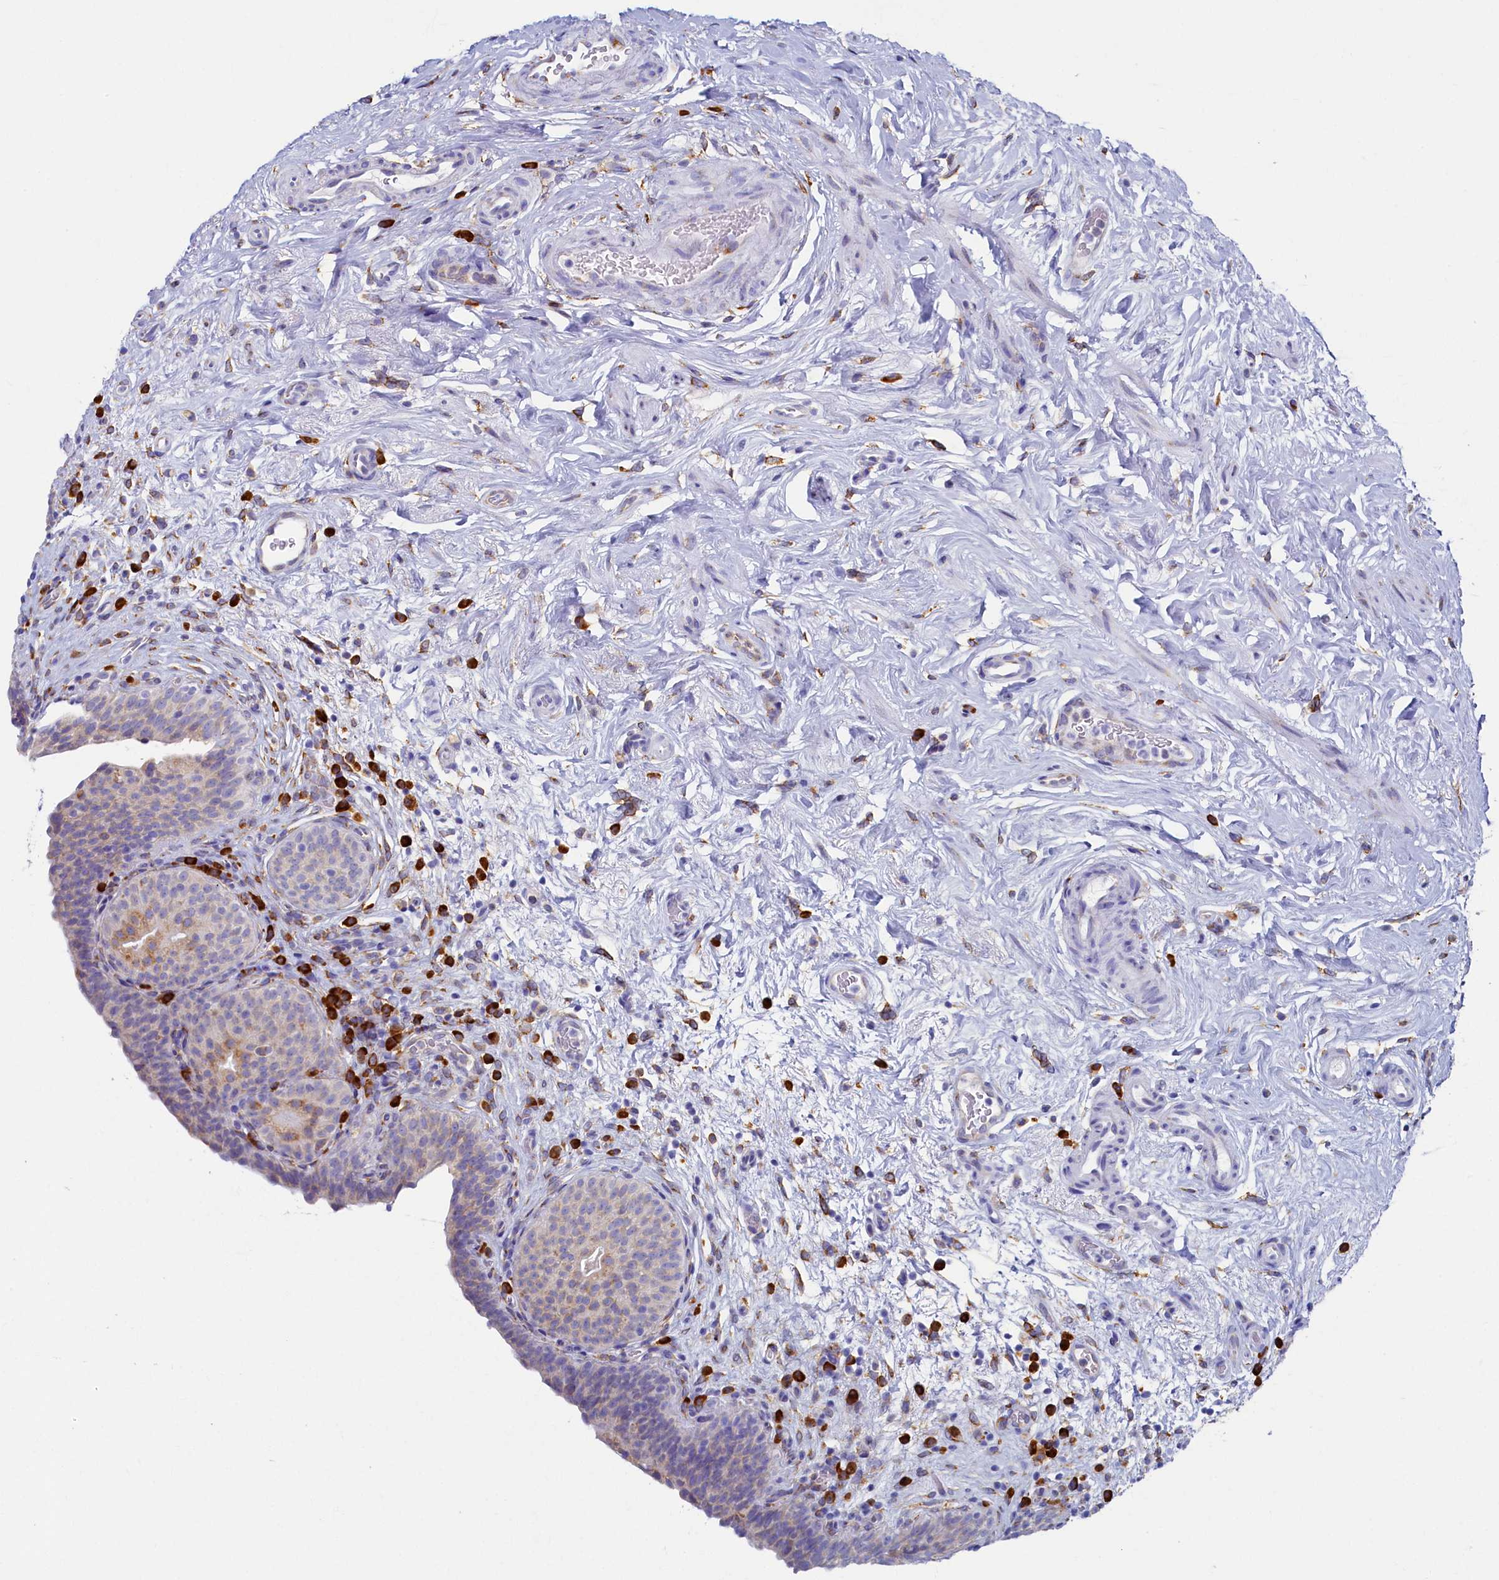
{"staining": {"intensity": "weak", "quantity": "<25%", "location": "cytoplasmic/membranous"}, "tissue": "urinary bladder", "cell_type": "Urothelial cells", "image_type": "normal", "snomed": [{"axis": "morphology", "description": "Normal tissue, NOS"}, {"axis": "topography", "description": "Urinary bladder"}], "caption": "IHC histopathology image of normal urinary bladder: human urinary bladder stained with DAB demonstrates no significant protein staining in urothelial cells. (DAB immunohistochemistry, high magnification).", "gene": "TMEM18", "patient": {"sex": "male", "age": 83}}